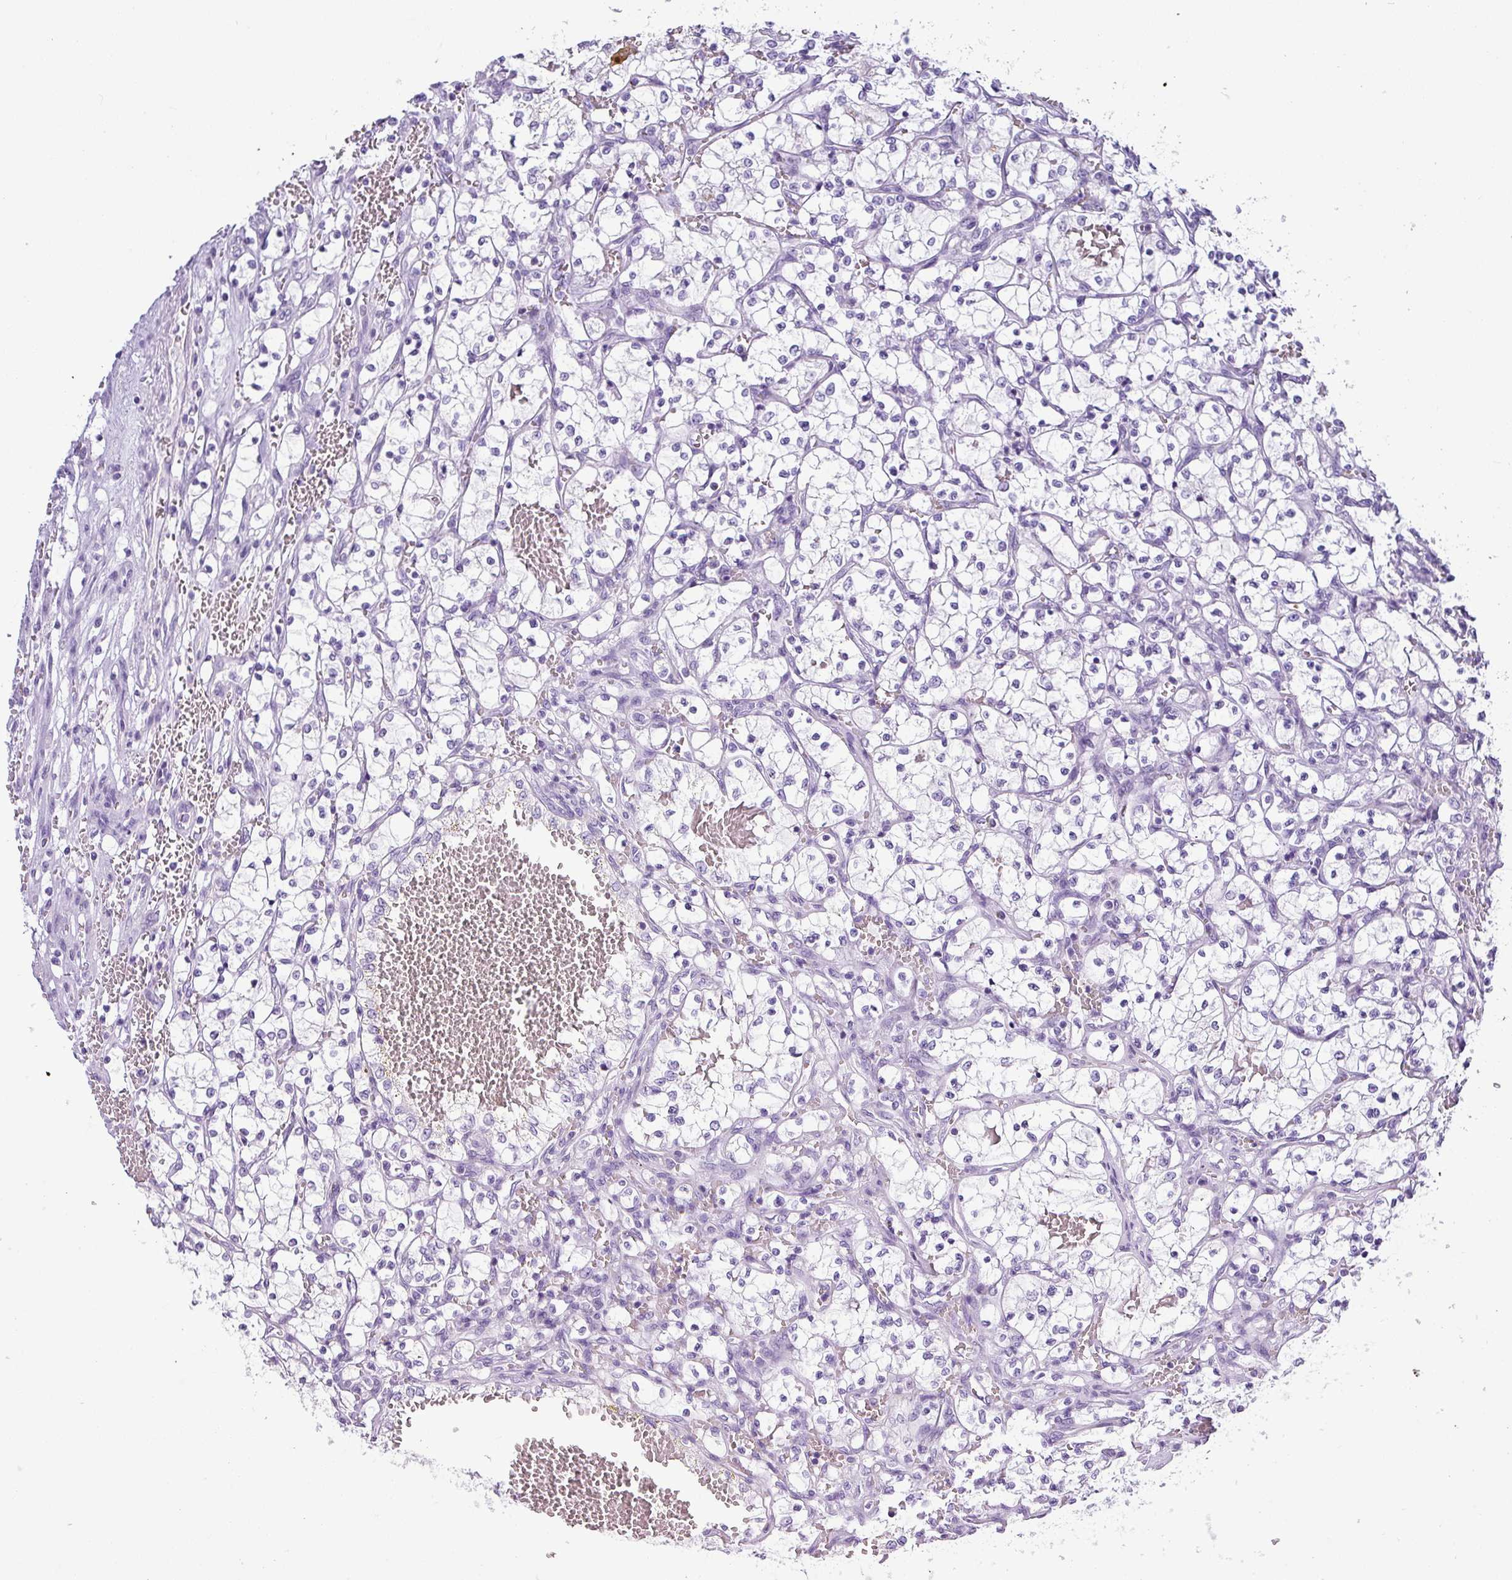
{"staining": {"intensity": "negative", "quantity": "none", "location": "none"}, "tissue": "renal cancer", "cell_type": "Tumor cells", "image_type": "cancer", "snomed": [{"axis": "morphology", "description": "Adenocarcinoma, NOS"}, {"axis": "topography", "description": "Kidney"}], "caption": "This is a image of immunohistochemistry staining of adenocarcinoma (renal), which shows no expression in tumor cells.", "gene": "ZNF568", "patient": {"sex": "female", "age": 69}}